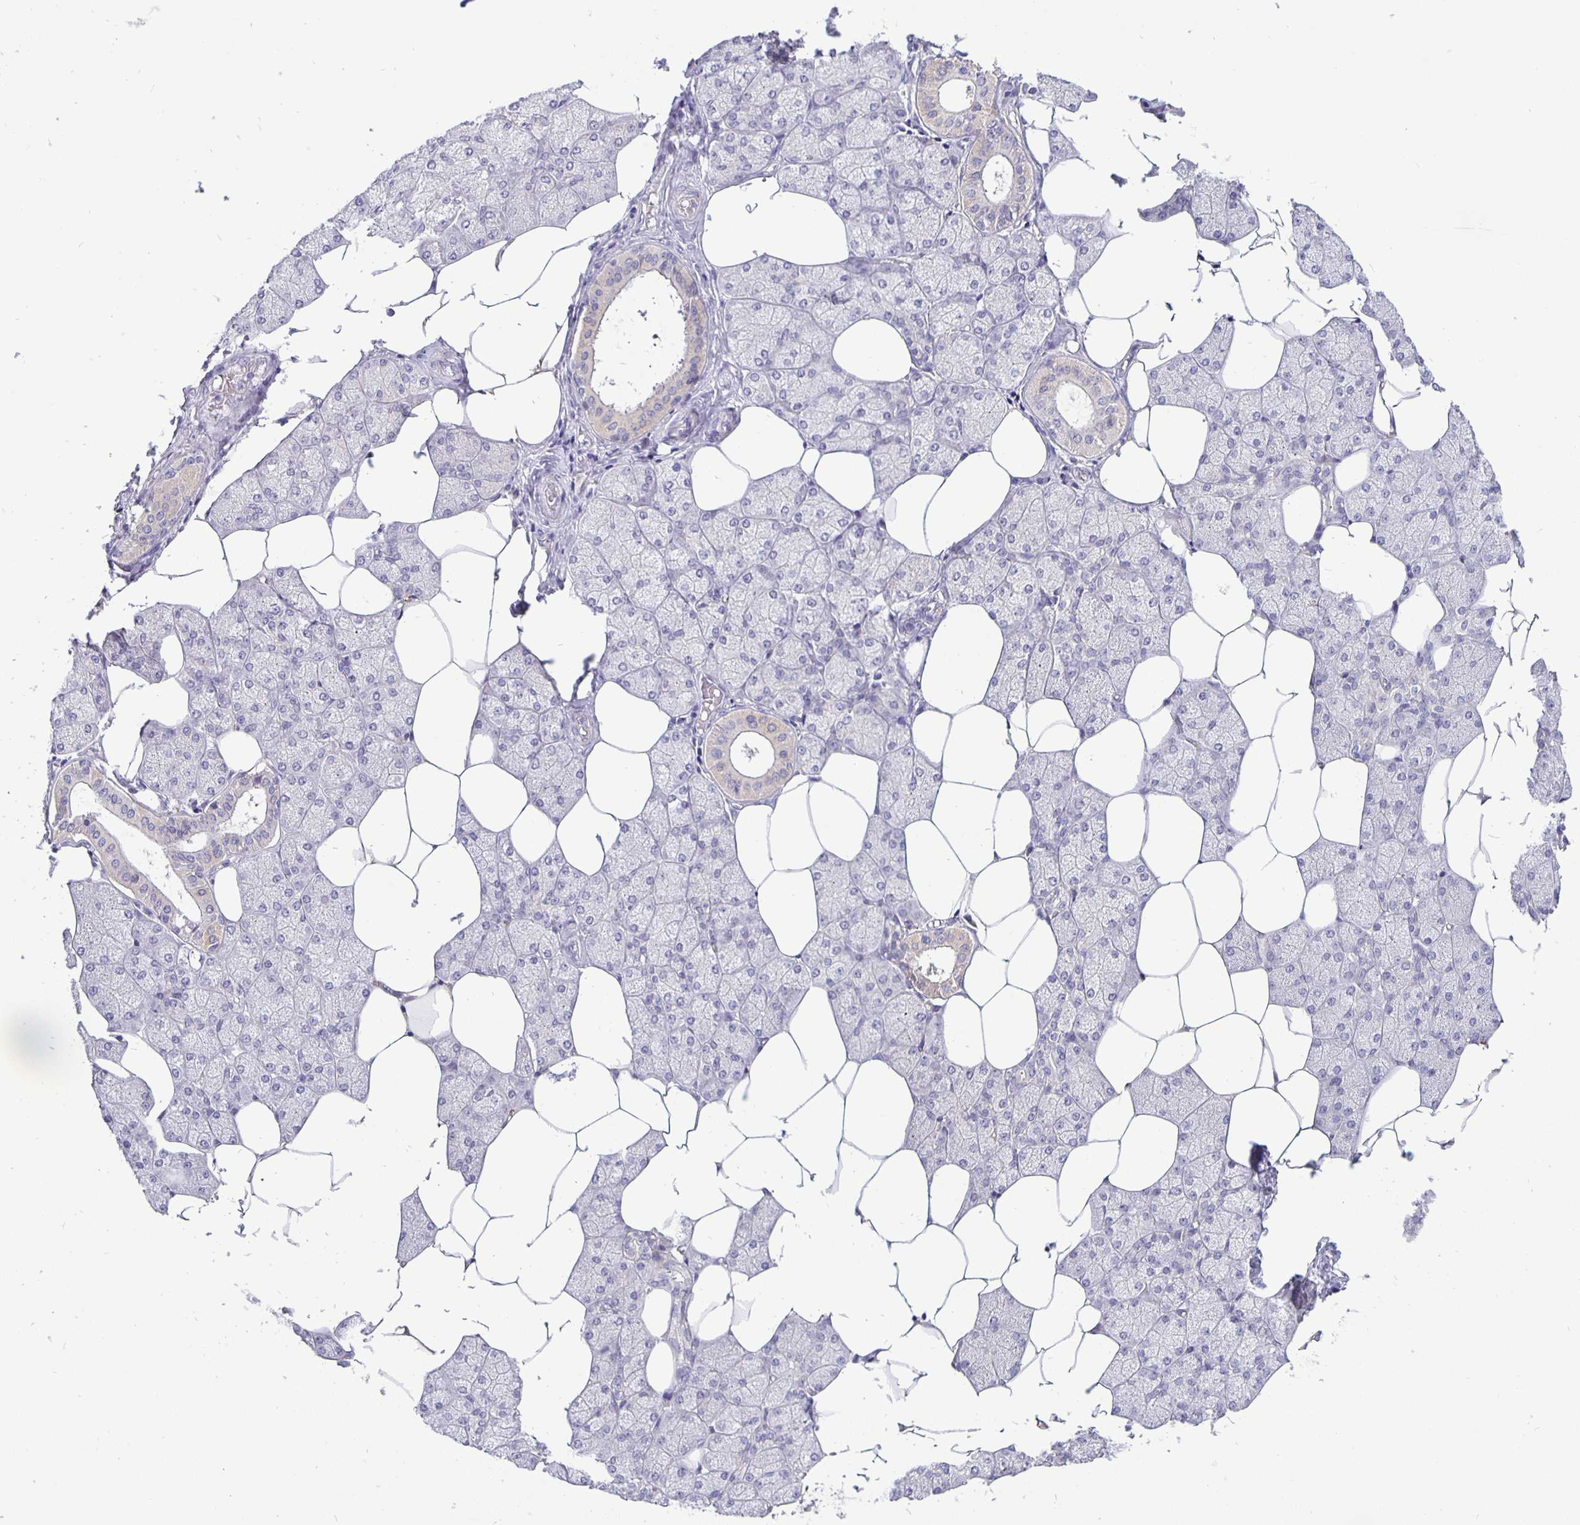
{"staining": {"intensity": "weak", "quantity": "<25%", "location": "cytoplasmic/membranous"}, "tissue": "salivary gland", "cell_type": "Glandular cells", "image_type": "normal", "snomed": [{"axis": "morphology", "description": "Normal tissue, NOS"}, {"axis": "topography", "description": "Salivary gland"}], "caption": "Salivary gland was stained to show a protein in brown. There is no significant expression in glandular cells. Nuclei are stained in blue.", "gene": "ERBB2", "patient": {"sex": "female", "age": 43}}